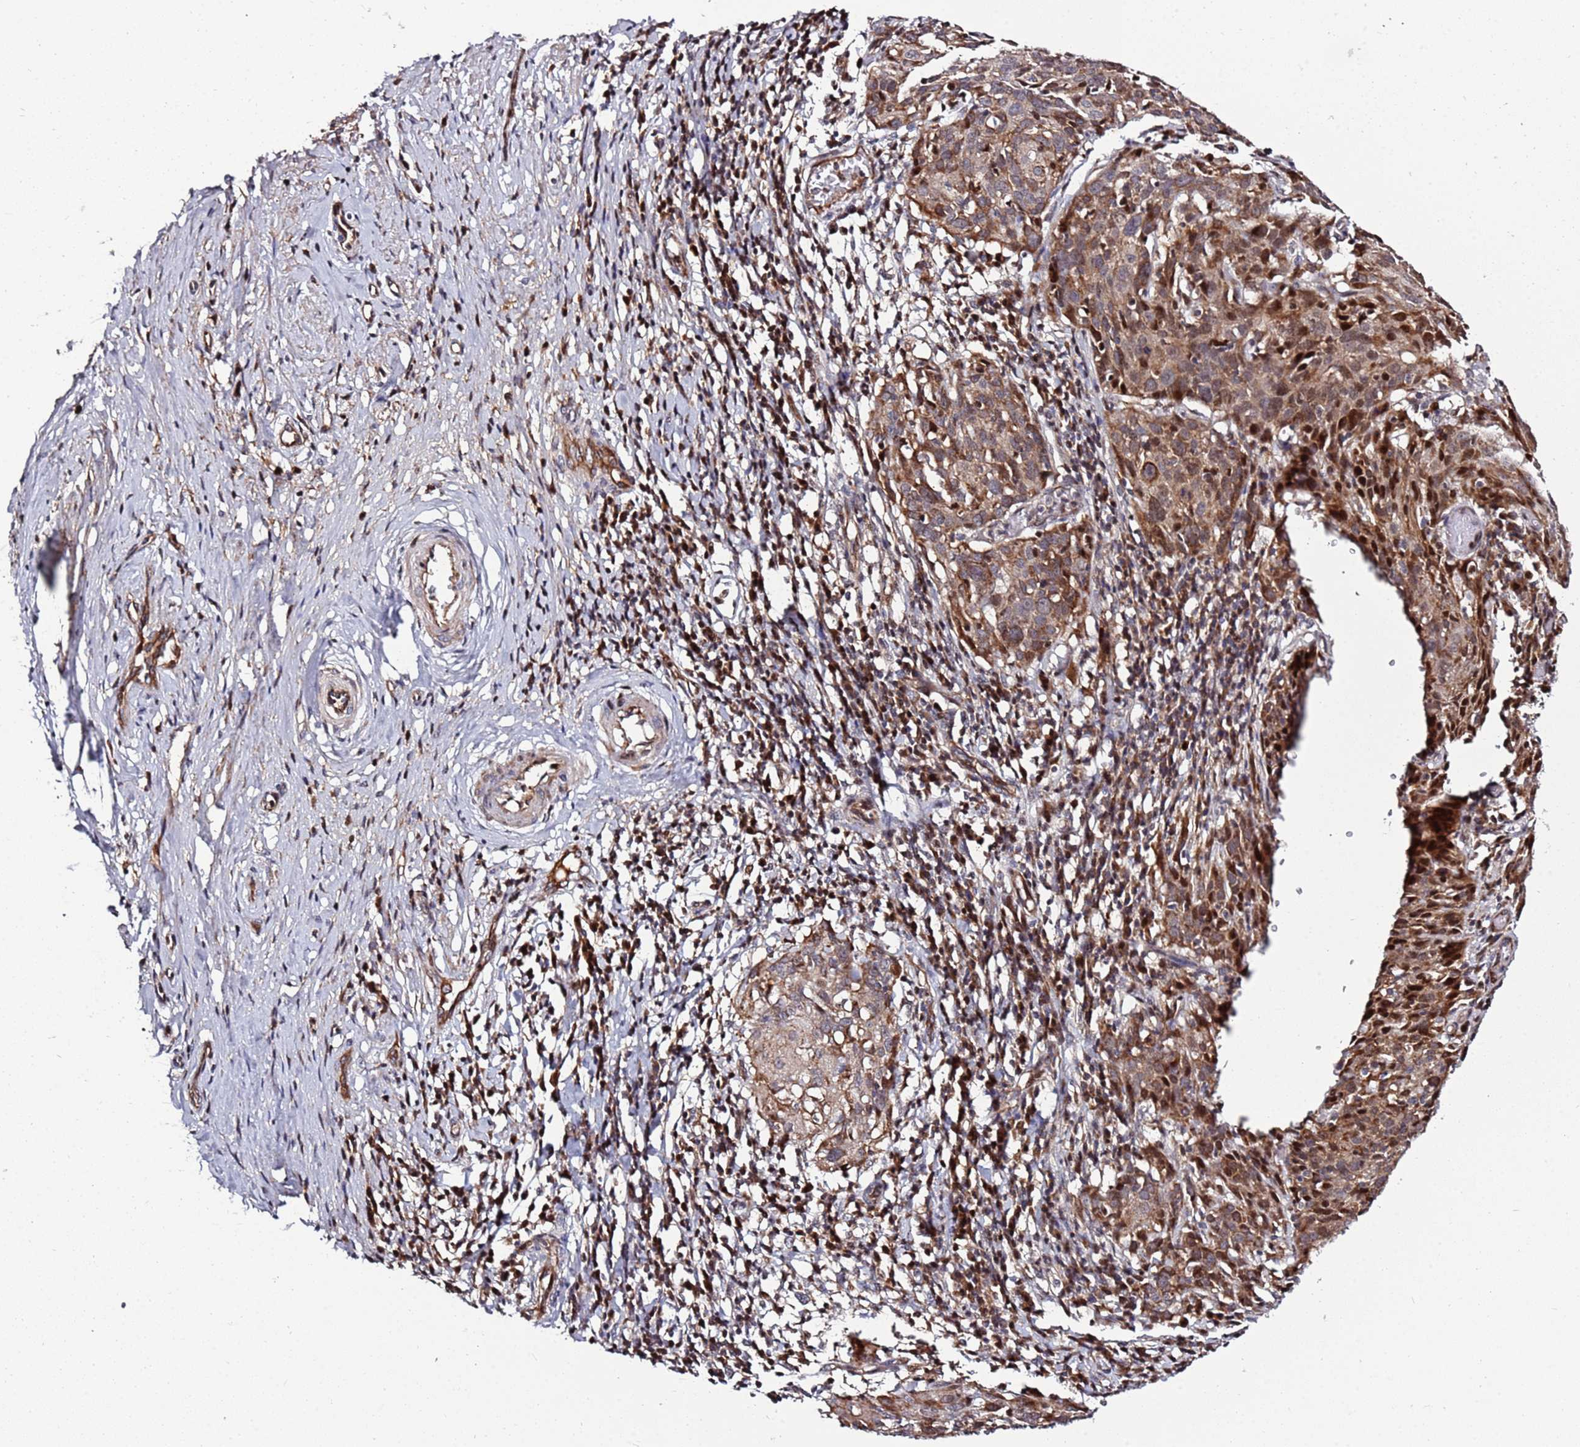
{"staining": {"intensity": "moderate", "quantity": ">75%", "location": "cytoplasmic/membranous"}, "tissue": "cervical cancer", "cell_type": "Tumor cells", "image_type": "cancer", "snomed": [{"axis": "morphology", "description": "Squamous cell carcinoma, NOS"}, {"axis": "topography", "description": "Cervix"}], "caption": "Protein staining displays moderate cytoplasmic/membranous staining in about >75% of tumor cells in cervical cancer. Ihc stains the protein of interest in brown and the nuclei are stained blue.", "gene": "RHBDL1", "patient": {"sex": "female", "age": 50}}